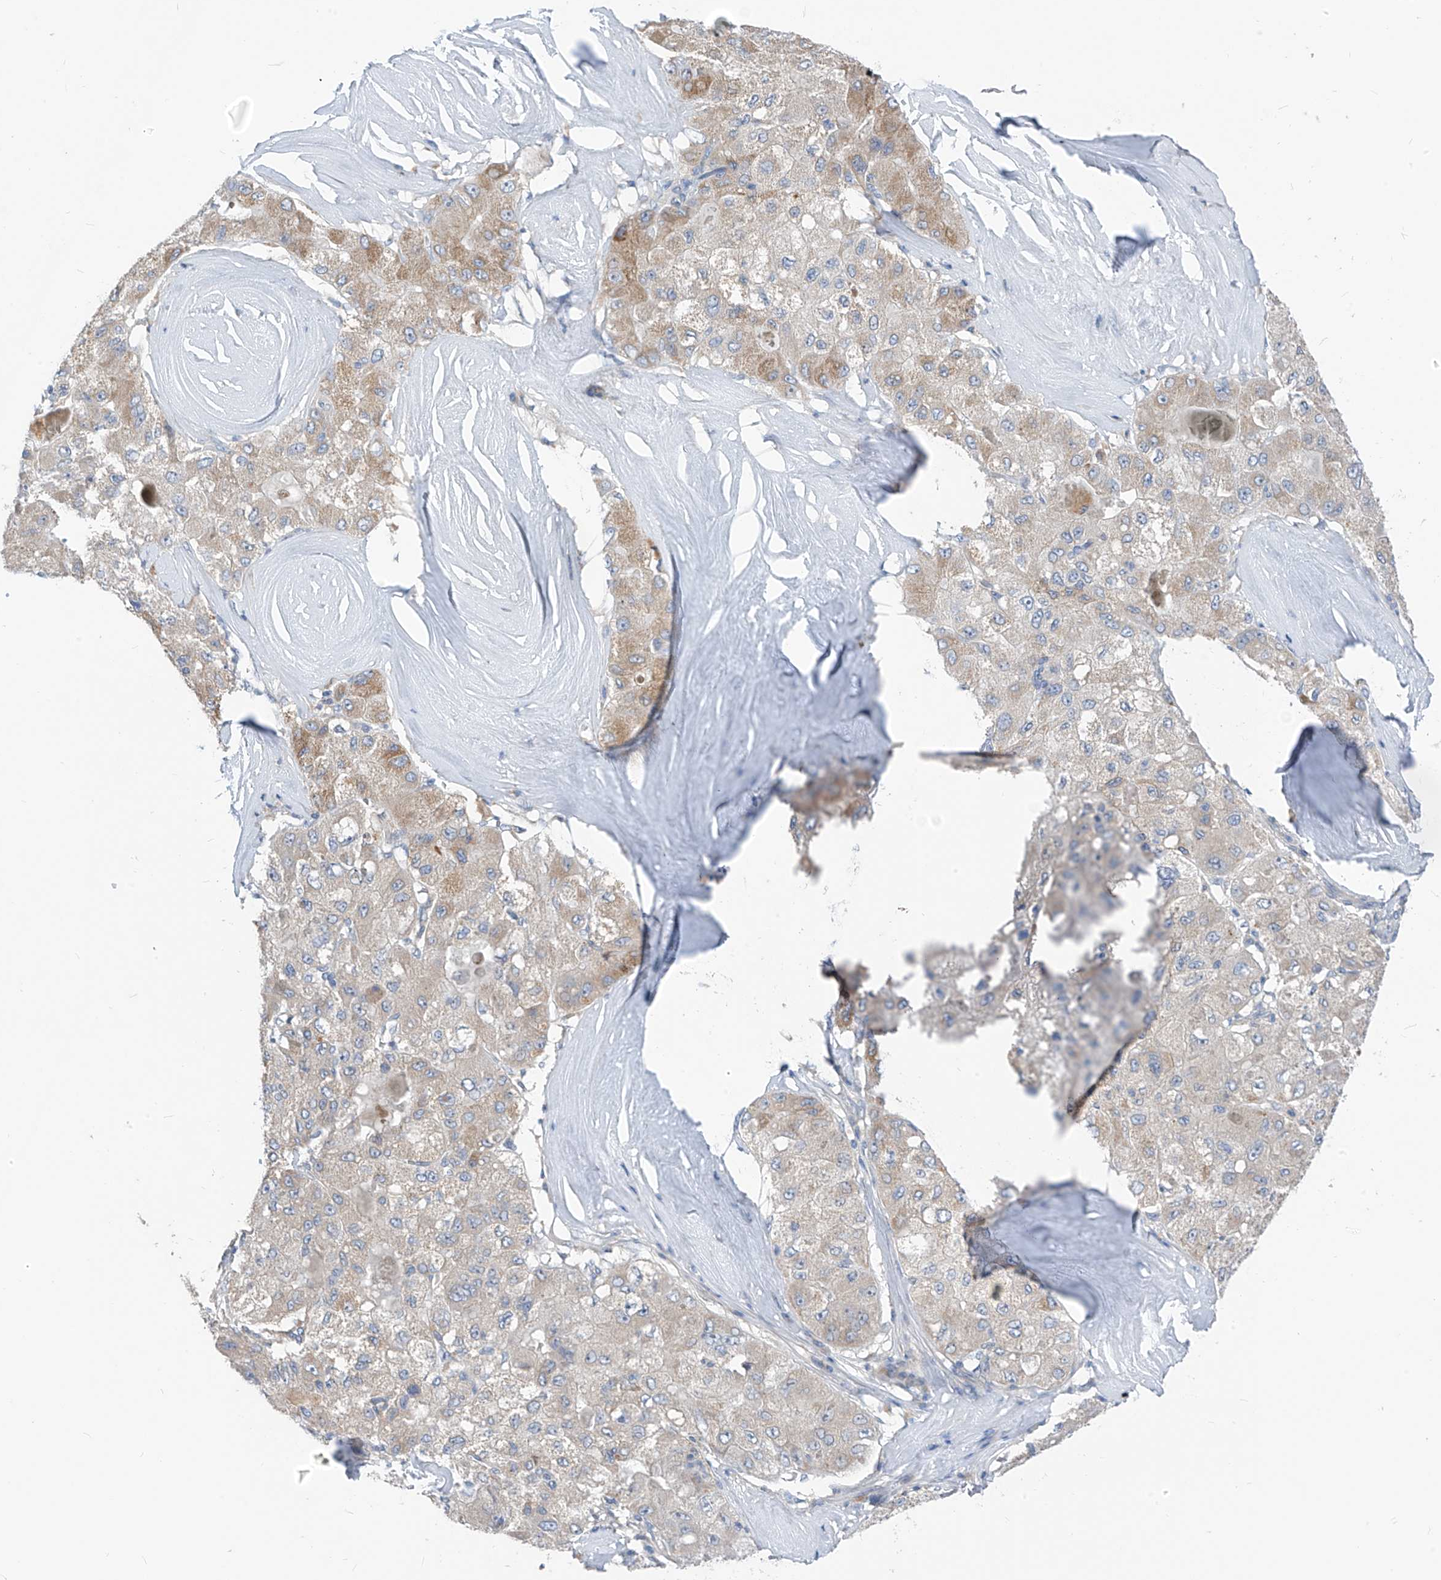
{"staining": {"intensity": "weak", "quantity": "<25%", "location": "cytoplasmic/membranous"}, "tissue": "liver cancer", "cell_type": "Tumor cells", "image_type": "cancer", "snomed": [{"axis": "morphology", "description": "Carcinoma, Hepatocellular, NOS"}, {"axis": "topography", "description": "Liver"}], "caption": "This is an immunohistochemistry photomicrograph of human hepatocellular carcinoma (liver). There is no staining in tumor cells.", "gene": "LDAH", "patient": {"sex": "male", "age": 80}}